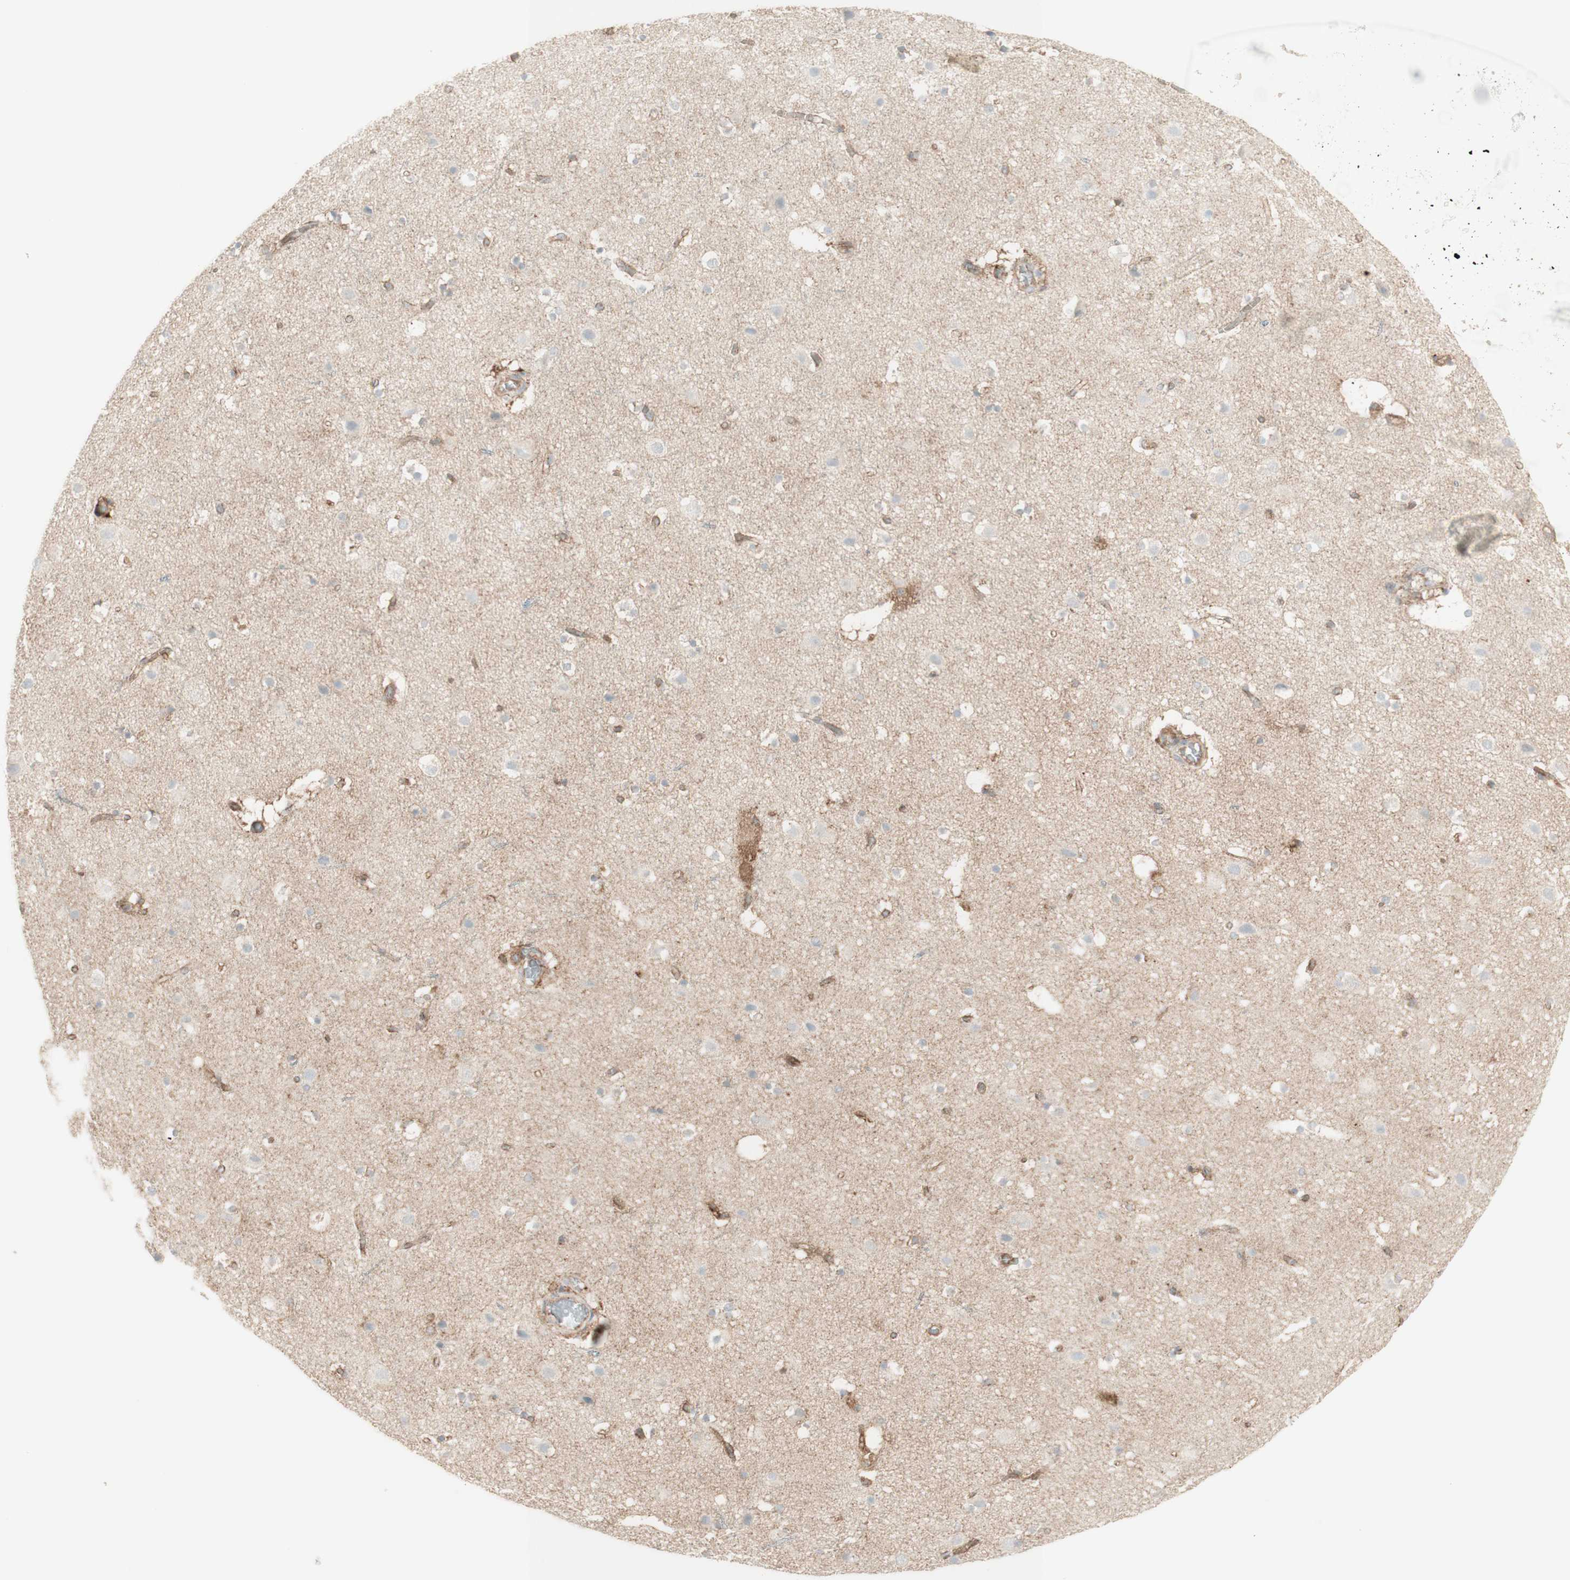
{"staining": {"intensity": "moderate", "quantity": "25%-75%", "location": "cytoplasmic/membranous"}, "tissue": "cerebral cortex", "cell_type": "Endothelial cells", "image_type": "normal", "snomed": [{"axis": "morphology", "description": "Normal tissue, NOS"}, {"axis": "topography", "description": "Cerebral cortex"}], "caption": "This micrograph shows immunohistochemistry (IHC) staining of normal cerebral cortex, with medium moderate cytoplasmic/membranous staining in about 25%-75% of endothelial cells.", "gene": "MYO6", "patient": {"sex": "male", "age": 45}}